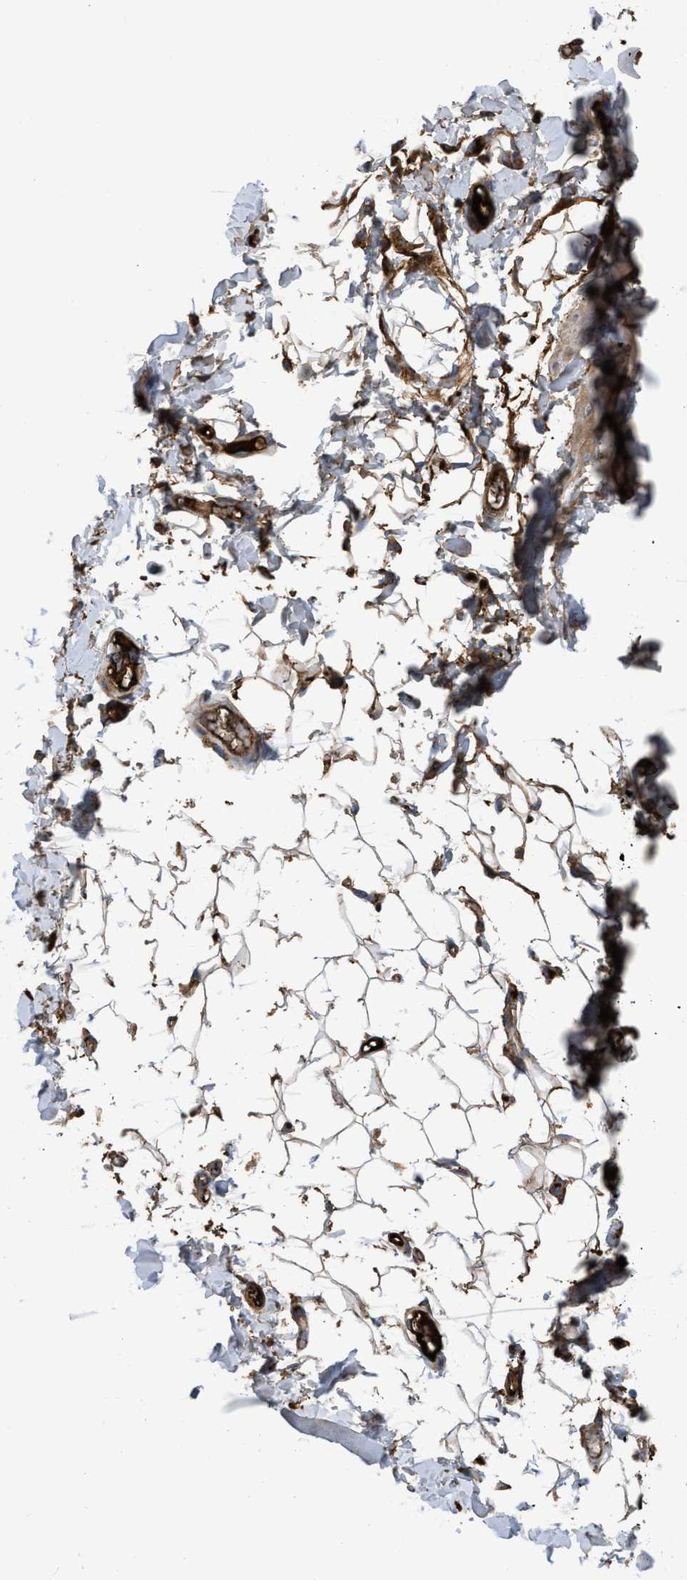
{"staining": {"intensity": "moderate", "quantity": "25%-75%", "location": "cytoplasmic/membranous"}, "tissue": "adipose tissue", "cell_type": "Adipocytes", "image_type": "normal", "snomed": [{"axis": "morphology", "description": "Normal tissue, NOS"}, {"axis": "topography", "description": "Adipose tissue"}, {"axis": "topography", "description": "Vascular tissue"}, {"axis": "topography", "description": "Peripheral nerve tissue"}], "caption": "Brown immunohistochemical staining in unremarkable adipose tissue demonstrates moderate cytoplasmic/membranous expression in approximately 25%-75% of adipocytes.", "gene": "TRIOBP", "patient": {"sex": "male", "age": 25}}